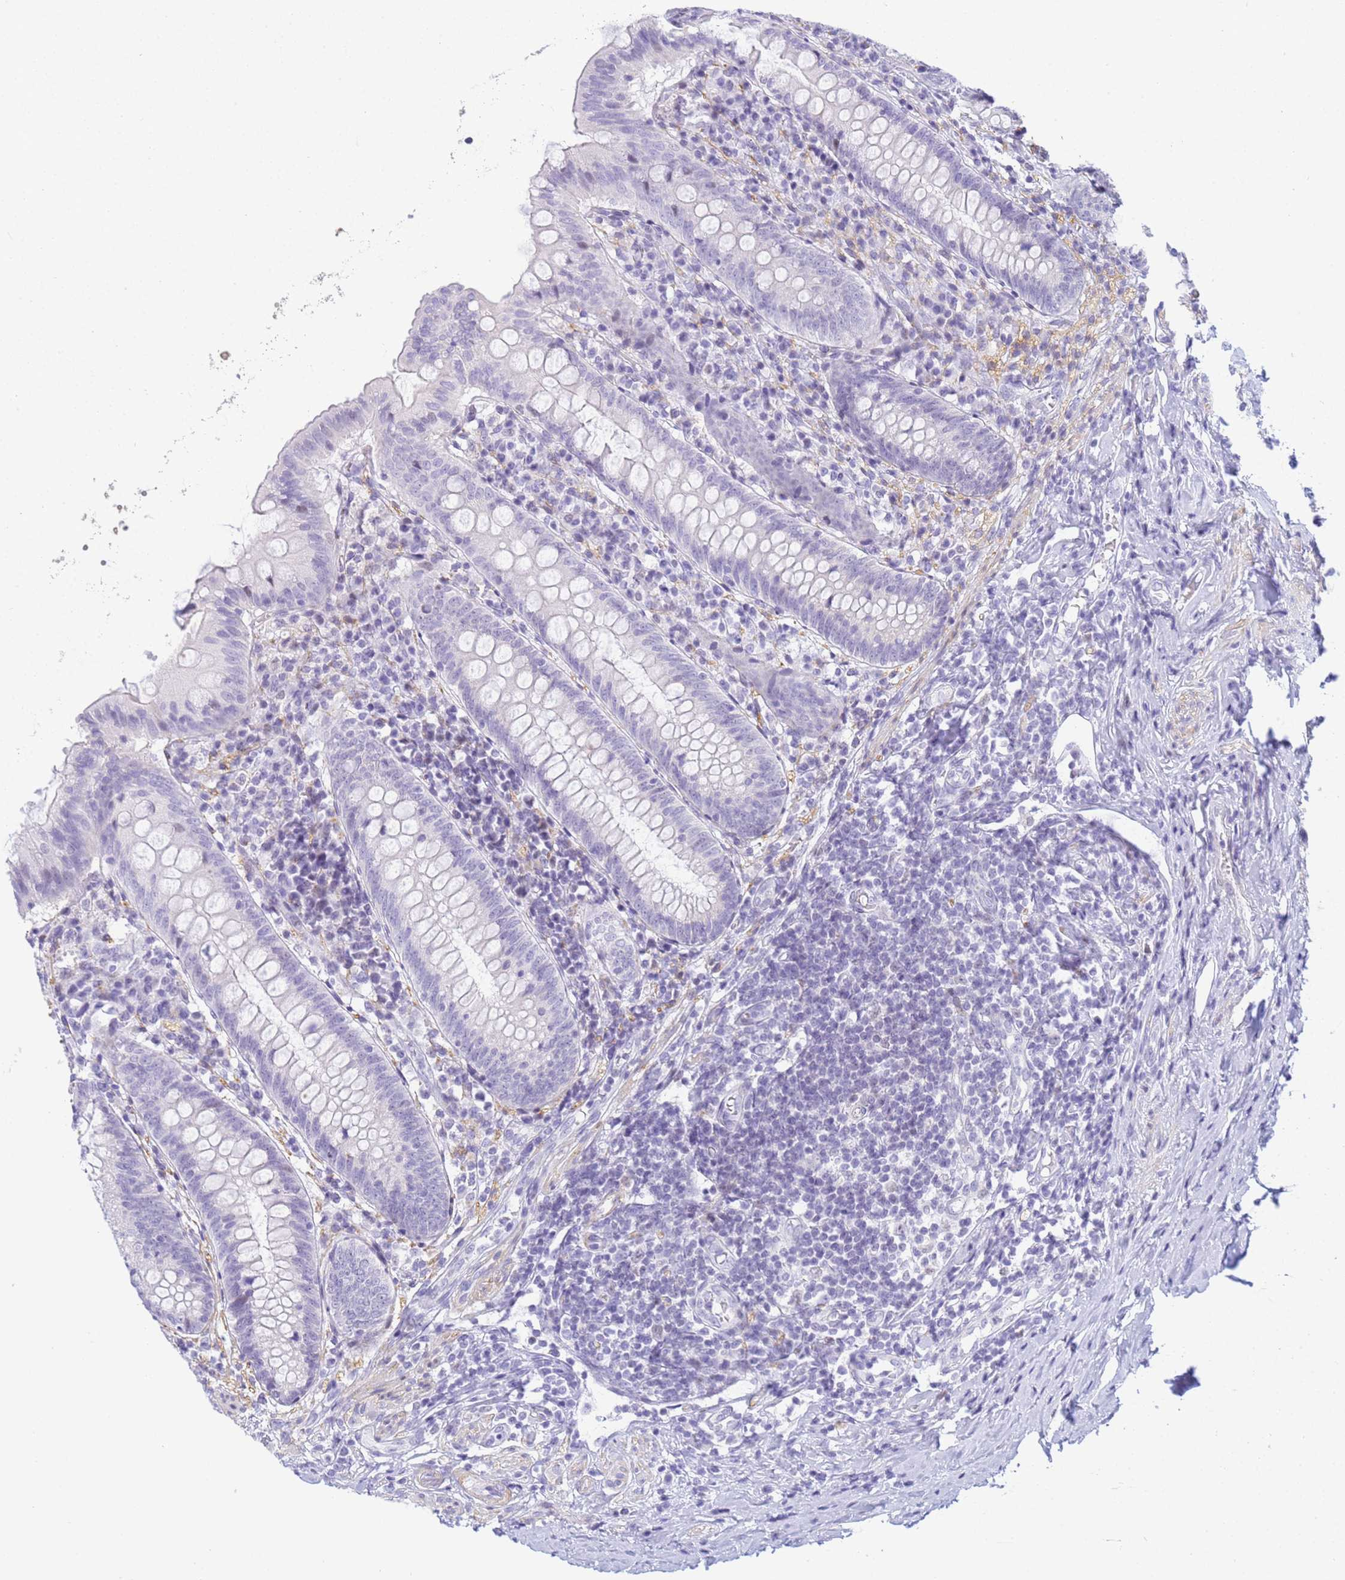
{"staining": {"intensity": "negative", "quantity": "none", "location": "none"}, "tissue": "appendix", "cell_type": "Glandular cells", "image_type": "normal", "snomed": [{"axis": "morphology", "description": "Normal tissue, NOS"}, {"axis": "topography", "description": "Appendix"}], "caption": "This histopathology image is of unremarkable appendix stained with immunohistochemistry to label a protein in brown with the nuclei are counter-stained blue. There is no positivity in glandular cells. (Brightfield microscopy of DAB (3,3'-diaminobenzidine) immunohistochemistry (IHC) at high magnification).", "gene": "SNX20", "patient": {"sex": "female", "age": 54}}